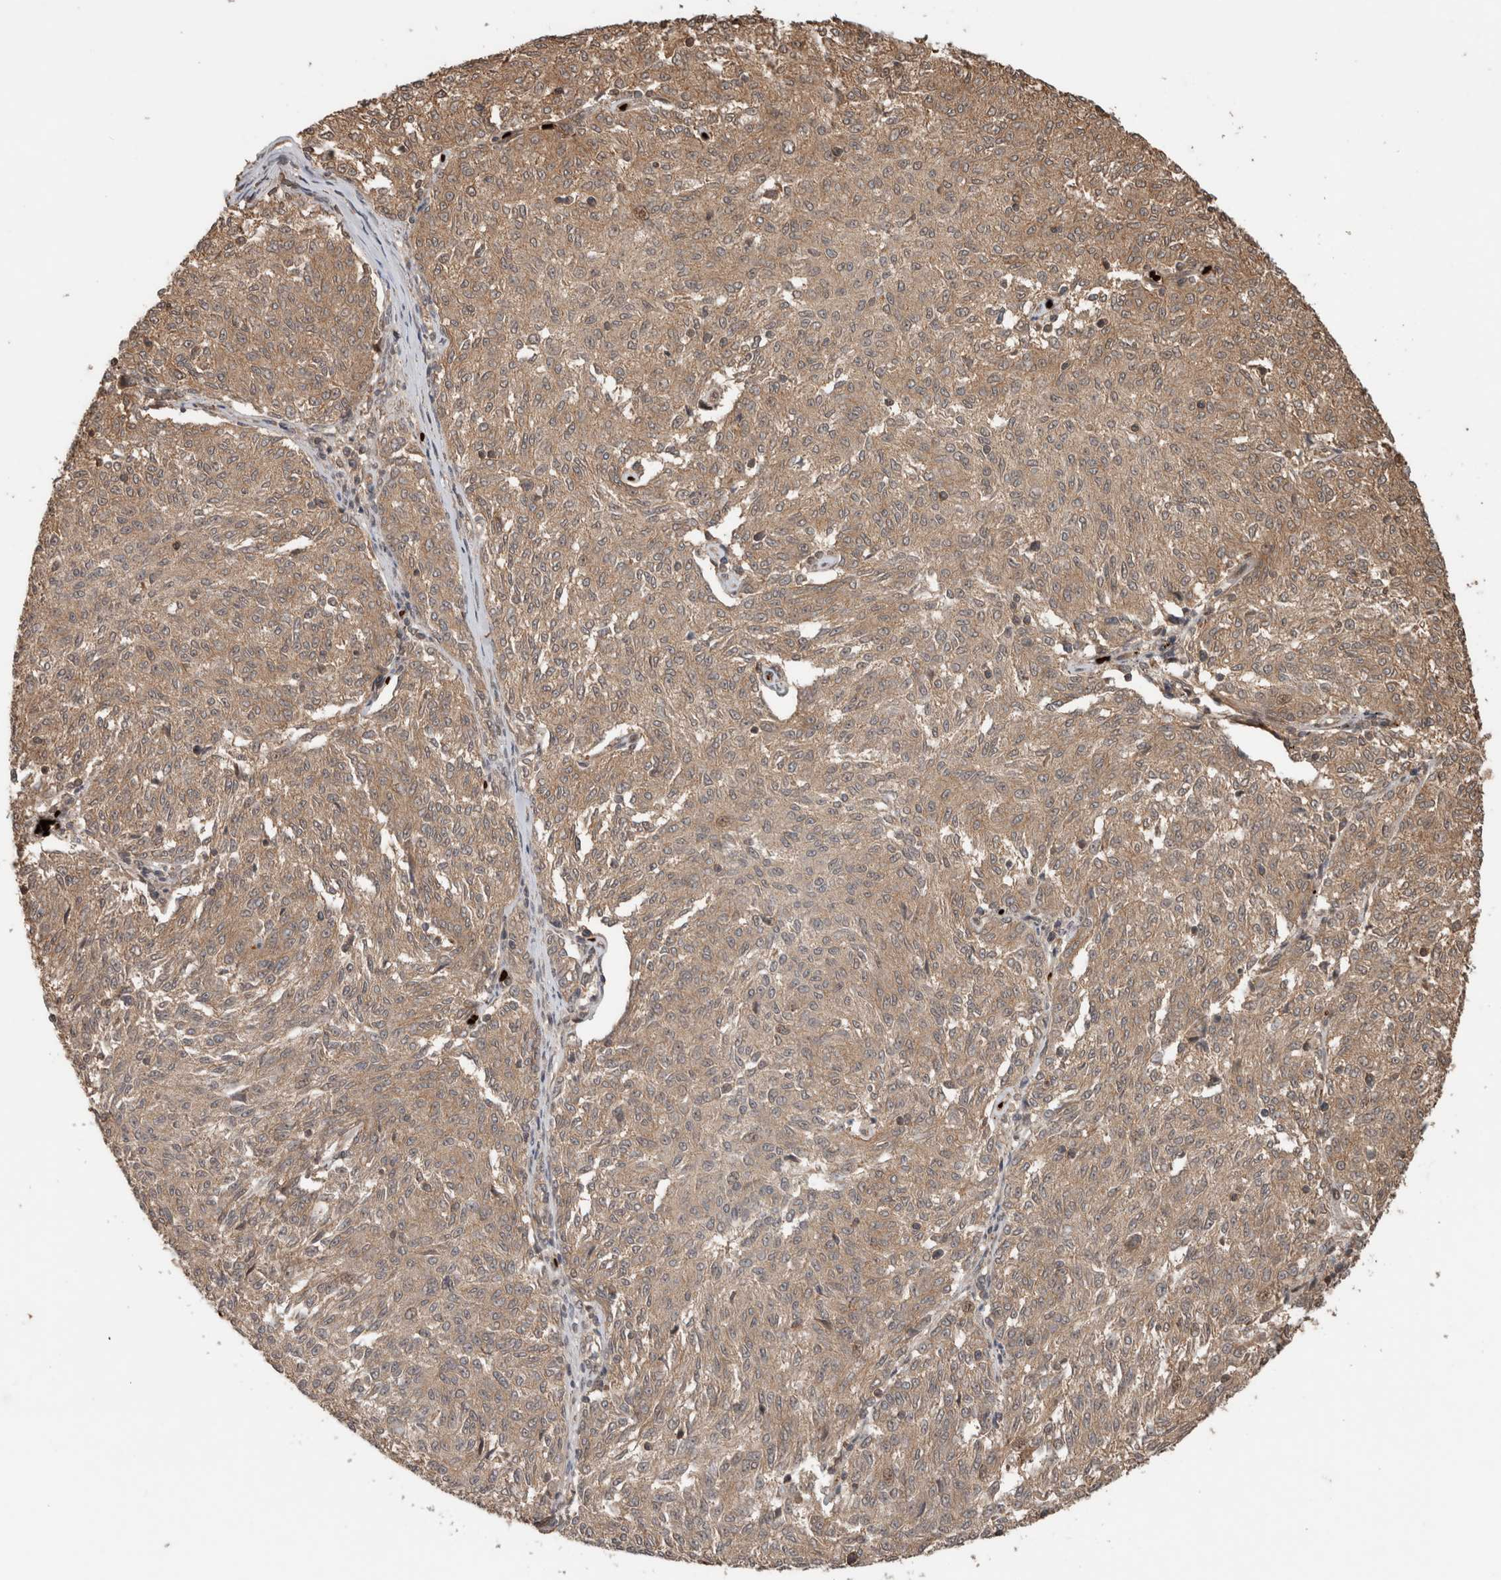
{"staining": {"intensity": "moderate", "quantity": ">75%", "location": "cytoplasmic/membranous"}, "tissue": "melanoma", "cell_type": "Tumor cells", "image_type": "cancer", "snomed": [{"axis": "morphology", "description": "Malignant melanoma, NOS"}, {"axis": "topography", "description": "Skin"}], "caption": "About >75% of tumor cells in human melanoma show moderate cytoplasmic/membranous protein expression as visualized by brown immunohistochemical staining.", "gene": "OTUD6B", "patient": {"sex": "female", "age": 72}}